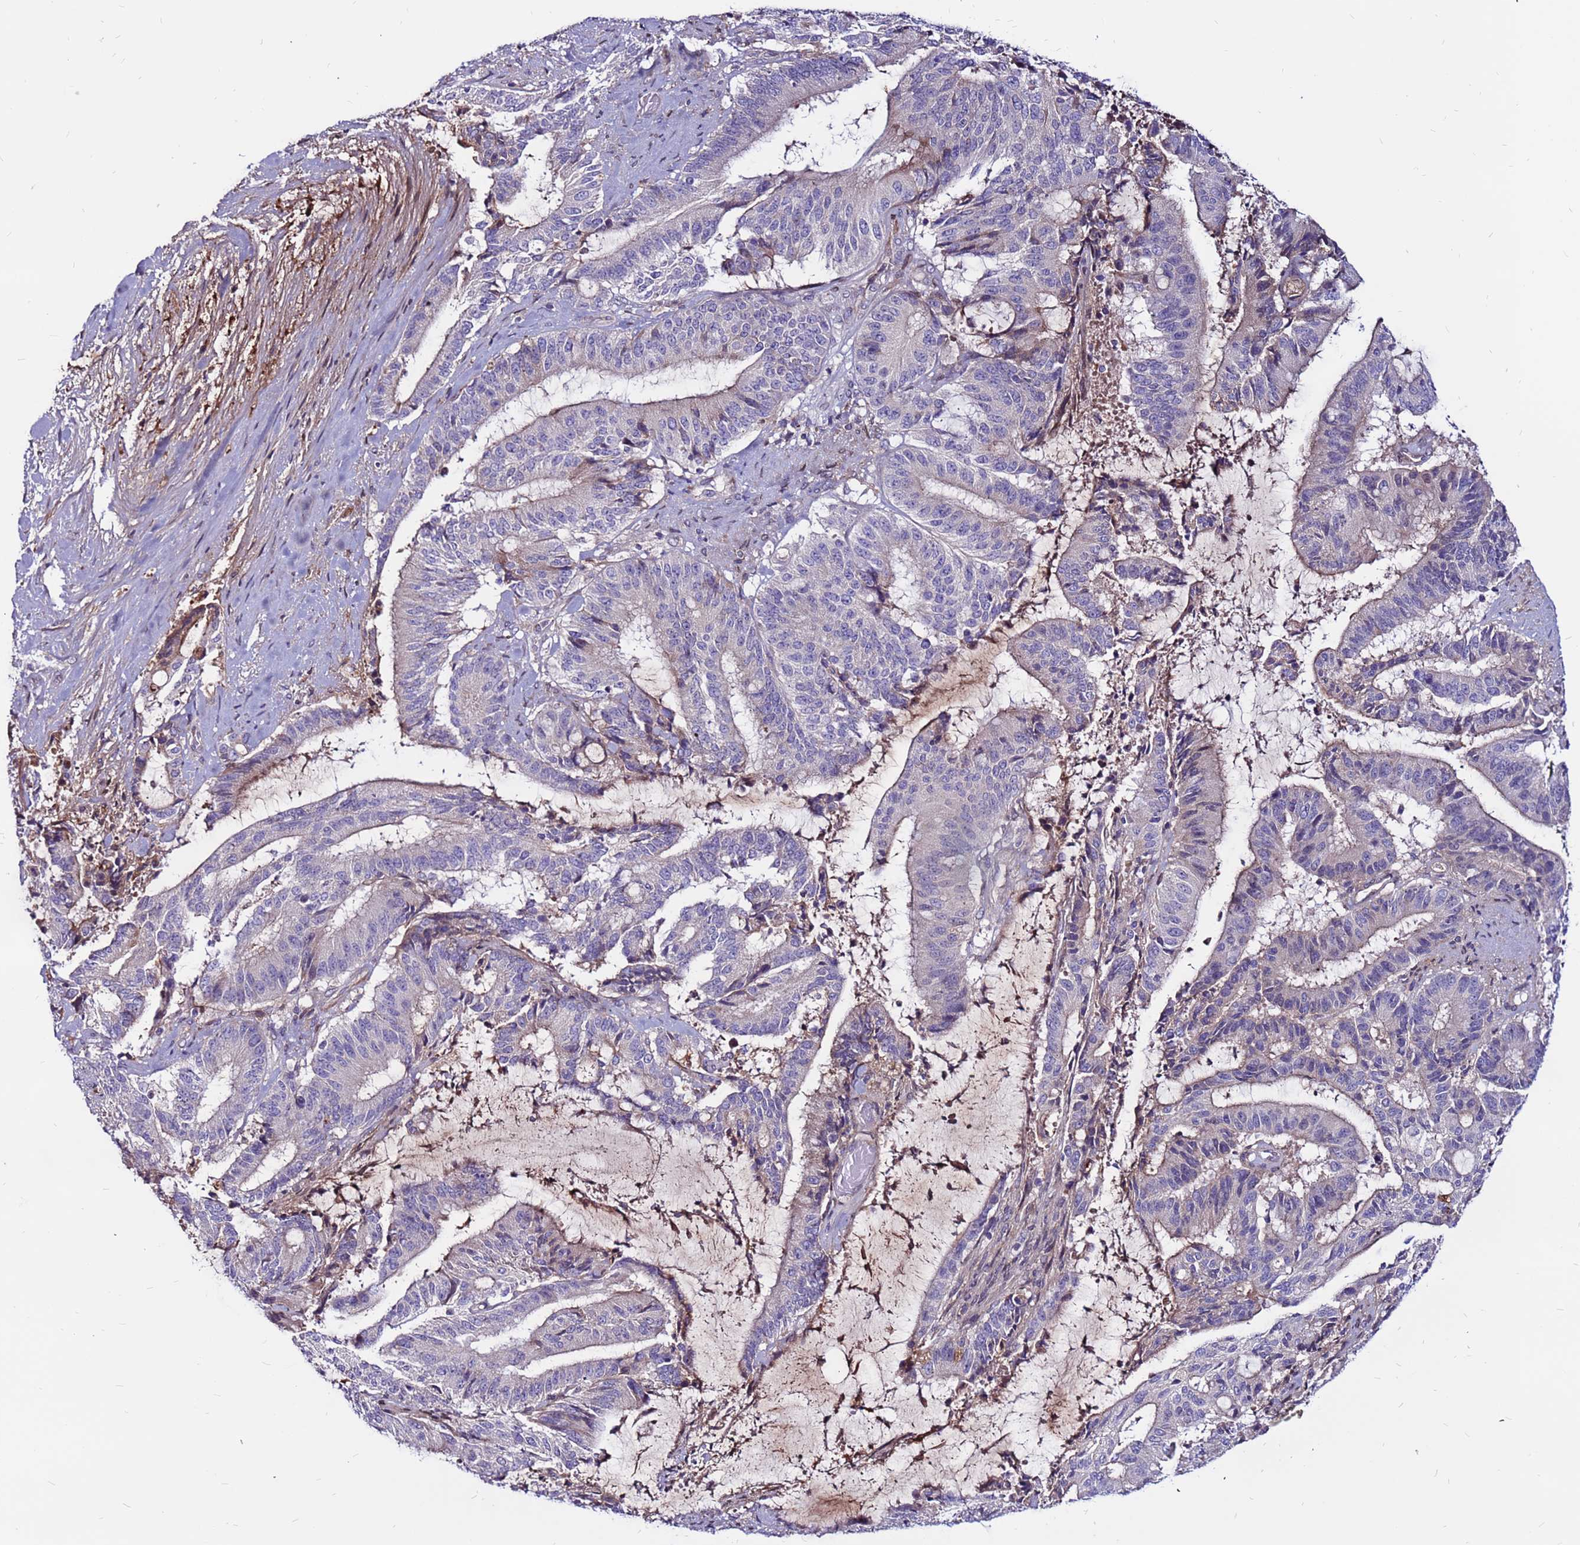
{"staining": {"intensity": "negative", "quantity": "none", "location": "none"}, "tissue": "liver cancer", "cell_type": "Tumor cells", "image_type": "cancer", "snomed": [{"axis": "morphology", "description": "Normal tissue, NOS"}, {"axis": "morphology", "description": "Cholangiocarcinoma"}, {"axis": "topography", "description": "Liver"}, {"axis": "topography", "description": "Peripheral nerve tissue"}], "caption": "This is an immunohistochemistry (IHC) image of liver cancer. There is no positivity in tumor cells.", "gene": "CCDC71", "patient": {"sex": "female", "age": 73}}